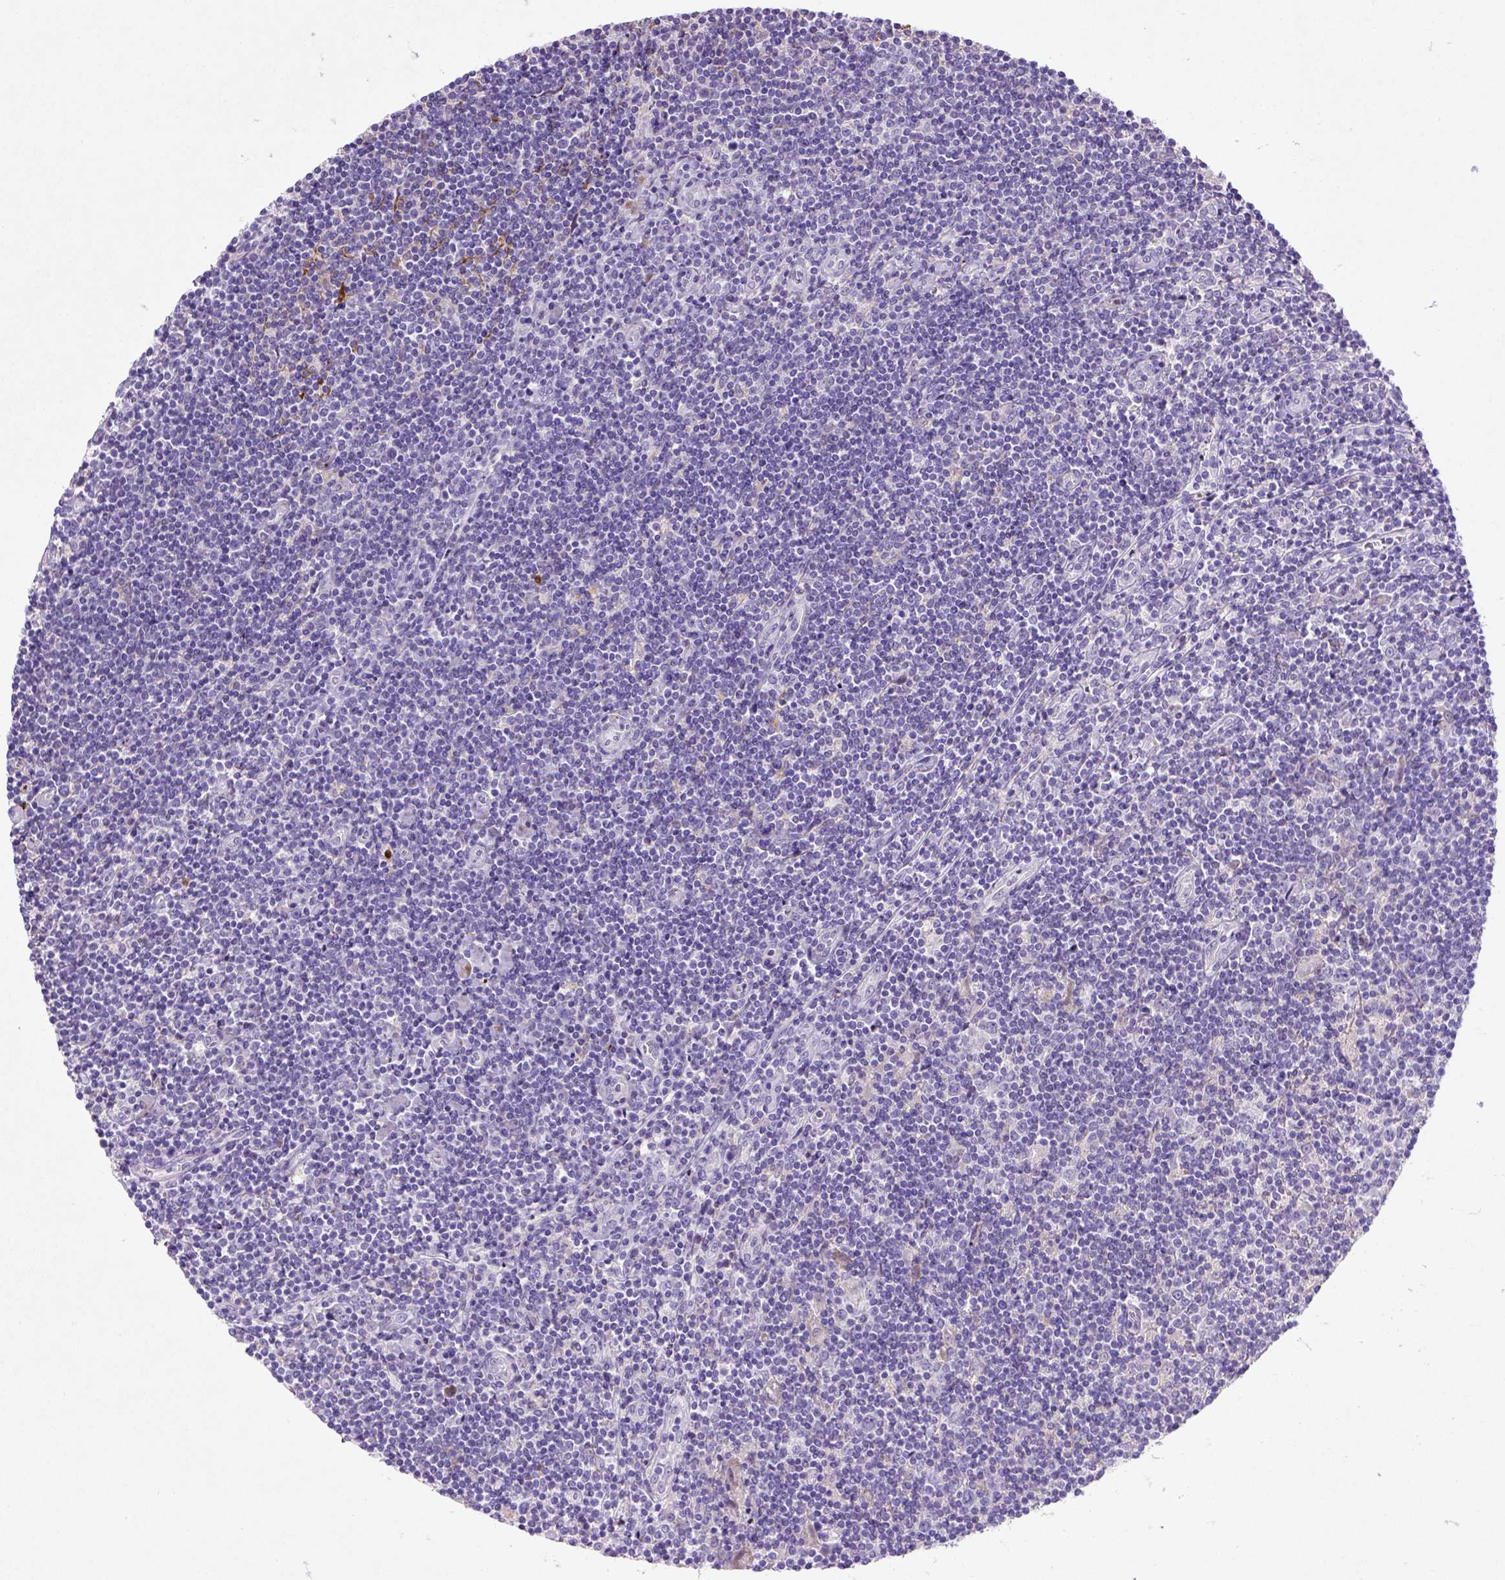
{"staining": {"intensity": "negative", "quantity": "none", "location": "none"}, "tissue": "lymphoma", "cell_type": "Tumor cells", "image_type": "cancer", "snomed": [{"axis": "morphology", "description": "Hodgkin's disease, NOS"}, {"axis": "topography", "description": "Lymph node"}], "caption": "Immunohistochemistry of lymphoma shows no positivity in tumor cells.", "gene": "NUDT2", "patient": {"sex": "male", "age": 40}}